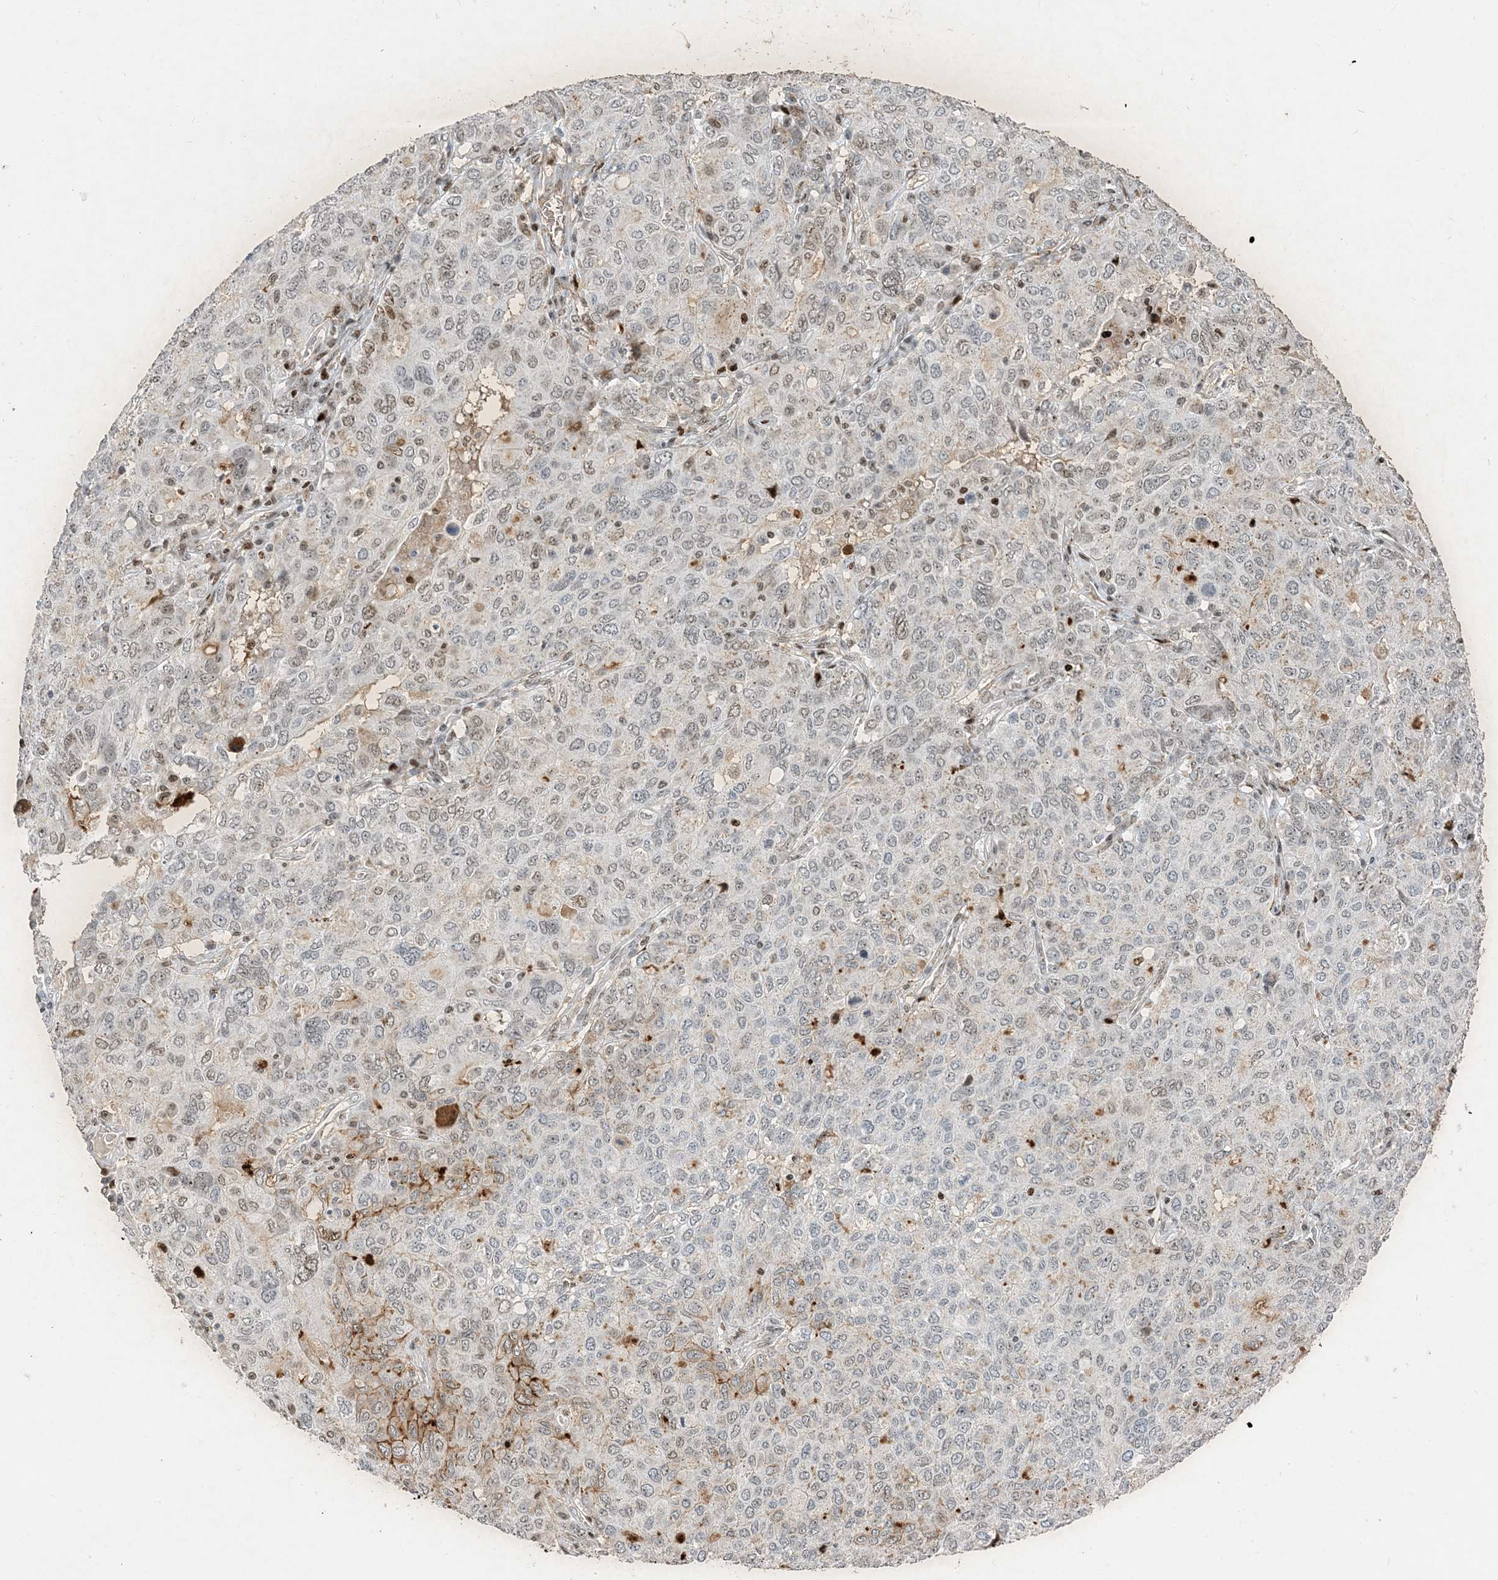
{"staining": {"intensity": "moderate", "quantity": "25%-75%", "location": "nuclear"}, "tissue": "ovarian cancer", "cell_type": "Tumor cells", "image_type": "cancer", "snomed": [{"axis": "morphology", "description": "Carcinoma, endometroid"}, {"axis": "topography", "description": "Ovary"}], "caption": "The image reveals immunohistochemical staining of endometroid carcinoma (ovarian). There is moderate nuclear expression is seen in approximately 25%-75% of tumor cells.", "gene": "SLC25A53", "patient": {"sex": "female", "age": 62}}